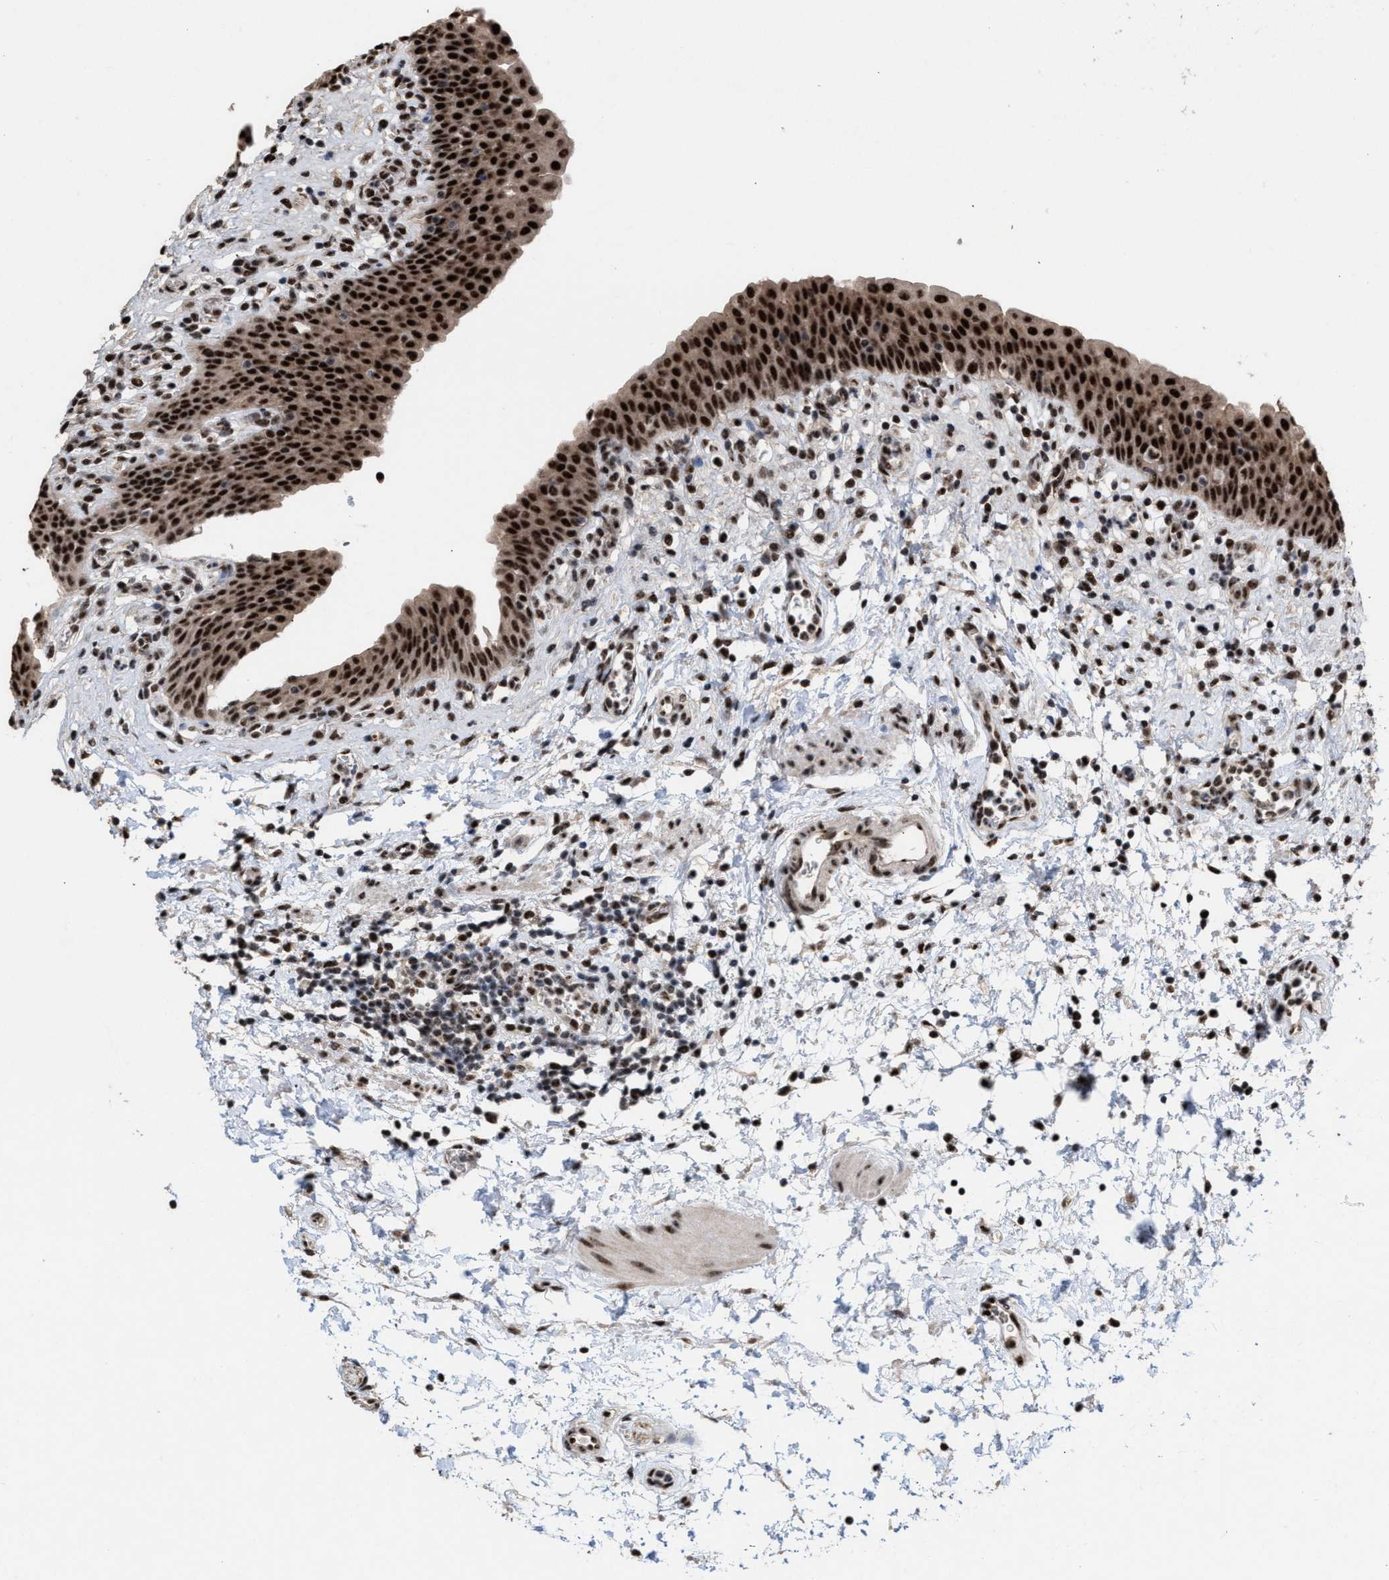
{"staining": {"intensity": "strong", "quantity": ">75%", "location": "cytoplasmic/membranous,nuclear"}, "tissue": "urinary bladder", "cell_type": "Urothelial cells", "image_type": "normal", "snomed": [{"axis": "morphology", "description": "Normal tissue, NOS"}, {"axis": "topography", "description": "Urinary bladder"}], "caption": "DAB (3,3'-diaminobenzidine) immunohistochemical staining of unremarkable urinary bladder demonstrates strong cytoplasmic/membranous,nuclear protein staining in approximately >75% of urothelial cells.", "gene": "EIF4A3", "patient": {"sex": "male", "age": 37}}